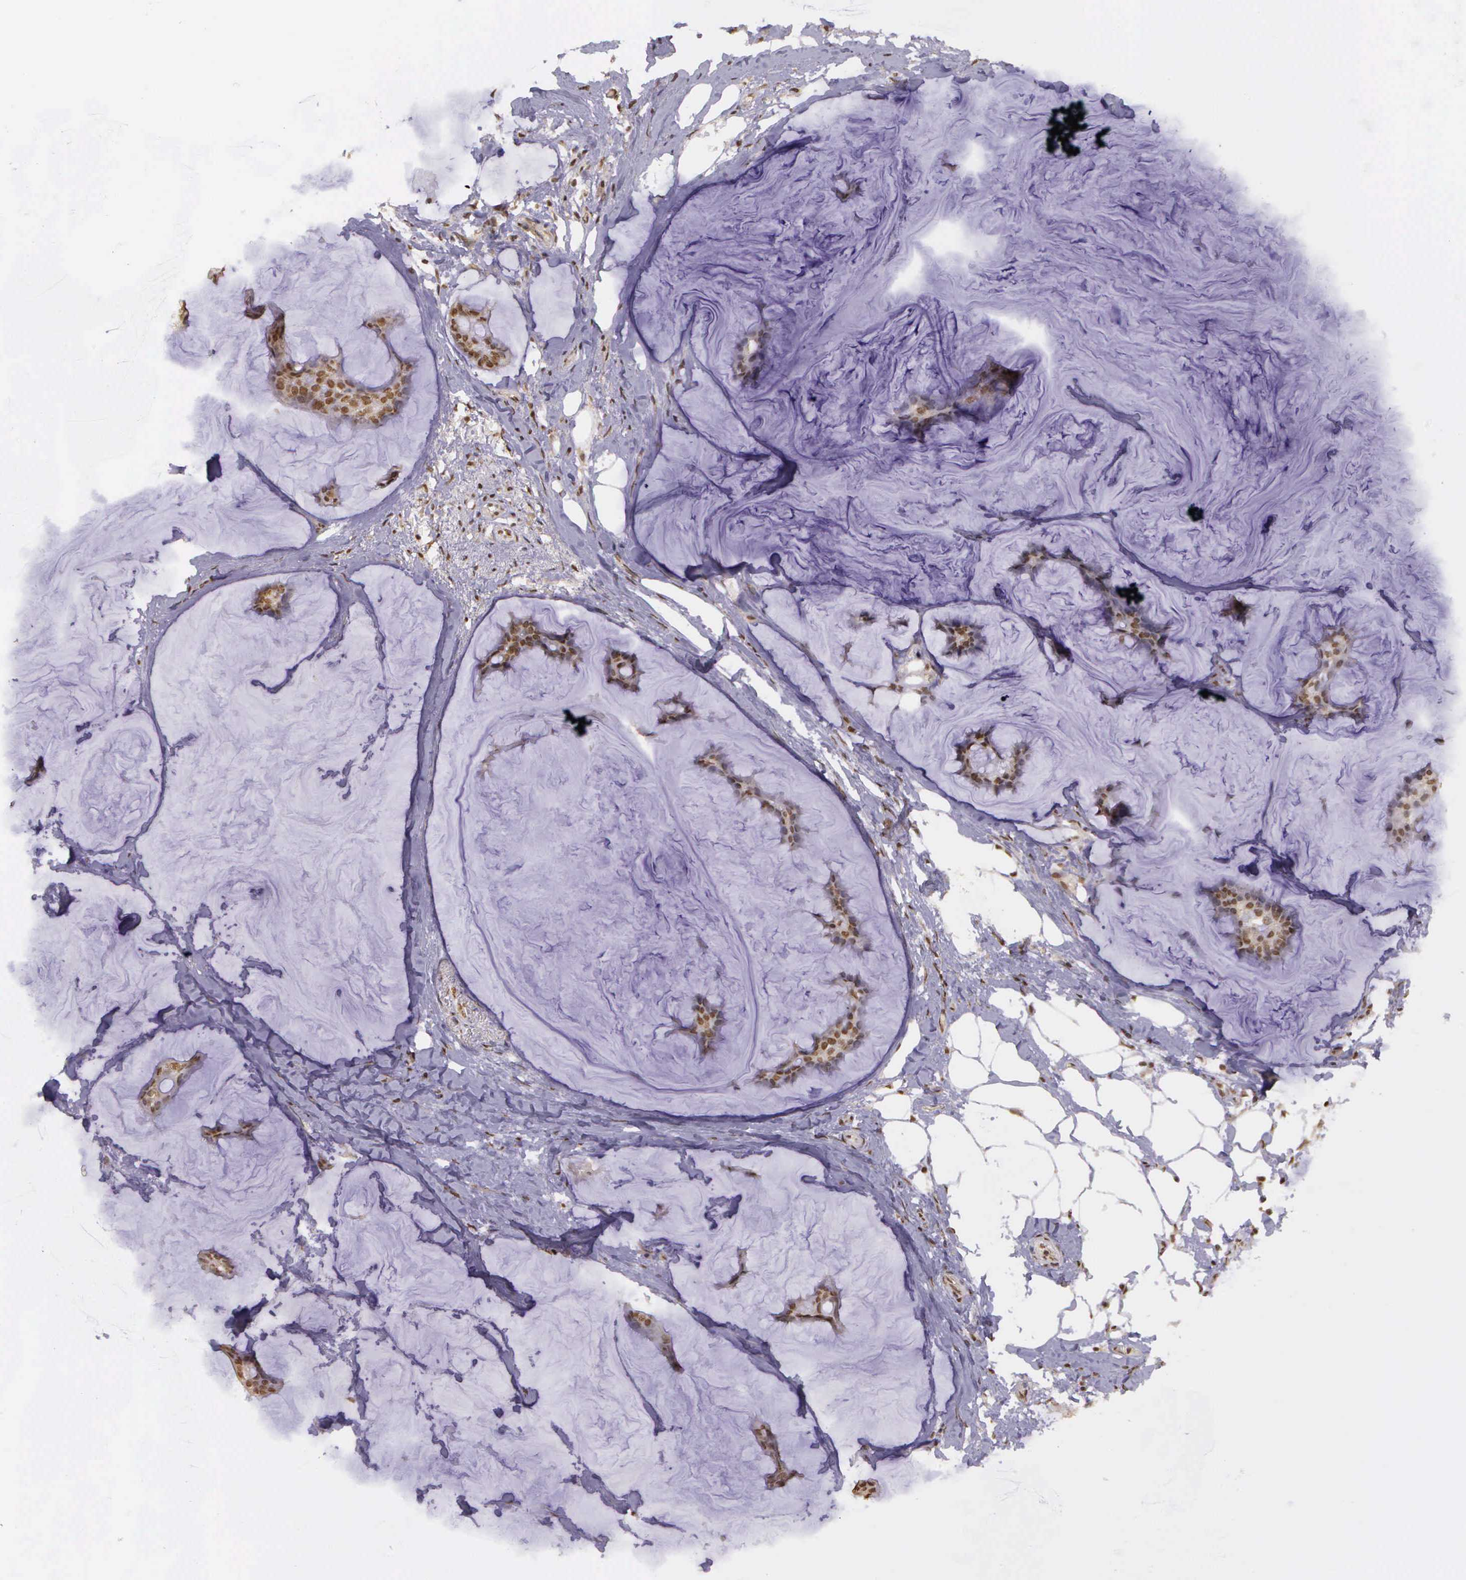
{"staining": {"intensity": "moderate", "quantity": ">75%", "location": "nuclear"}, "tissue": "breast cancer", "cell_type": "Tumor cells", "image_type": "cancer", "snomed": [{"axis": "morphology", "description": "Duct carcinoma"}, {"axis": "topography", "description": "Breast"}], "caption": "Breast cancer (invasive ductal carcinoma) stained with a protein marker displays moderate staining in tumor cells.", "gene": "ARMCX5", "patient": {"sex": "female", "age": 93}}